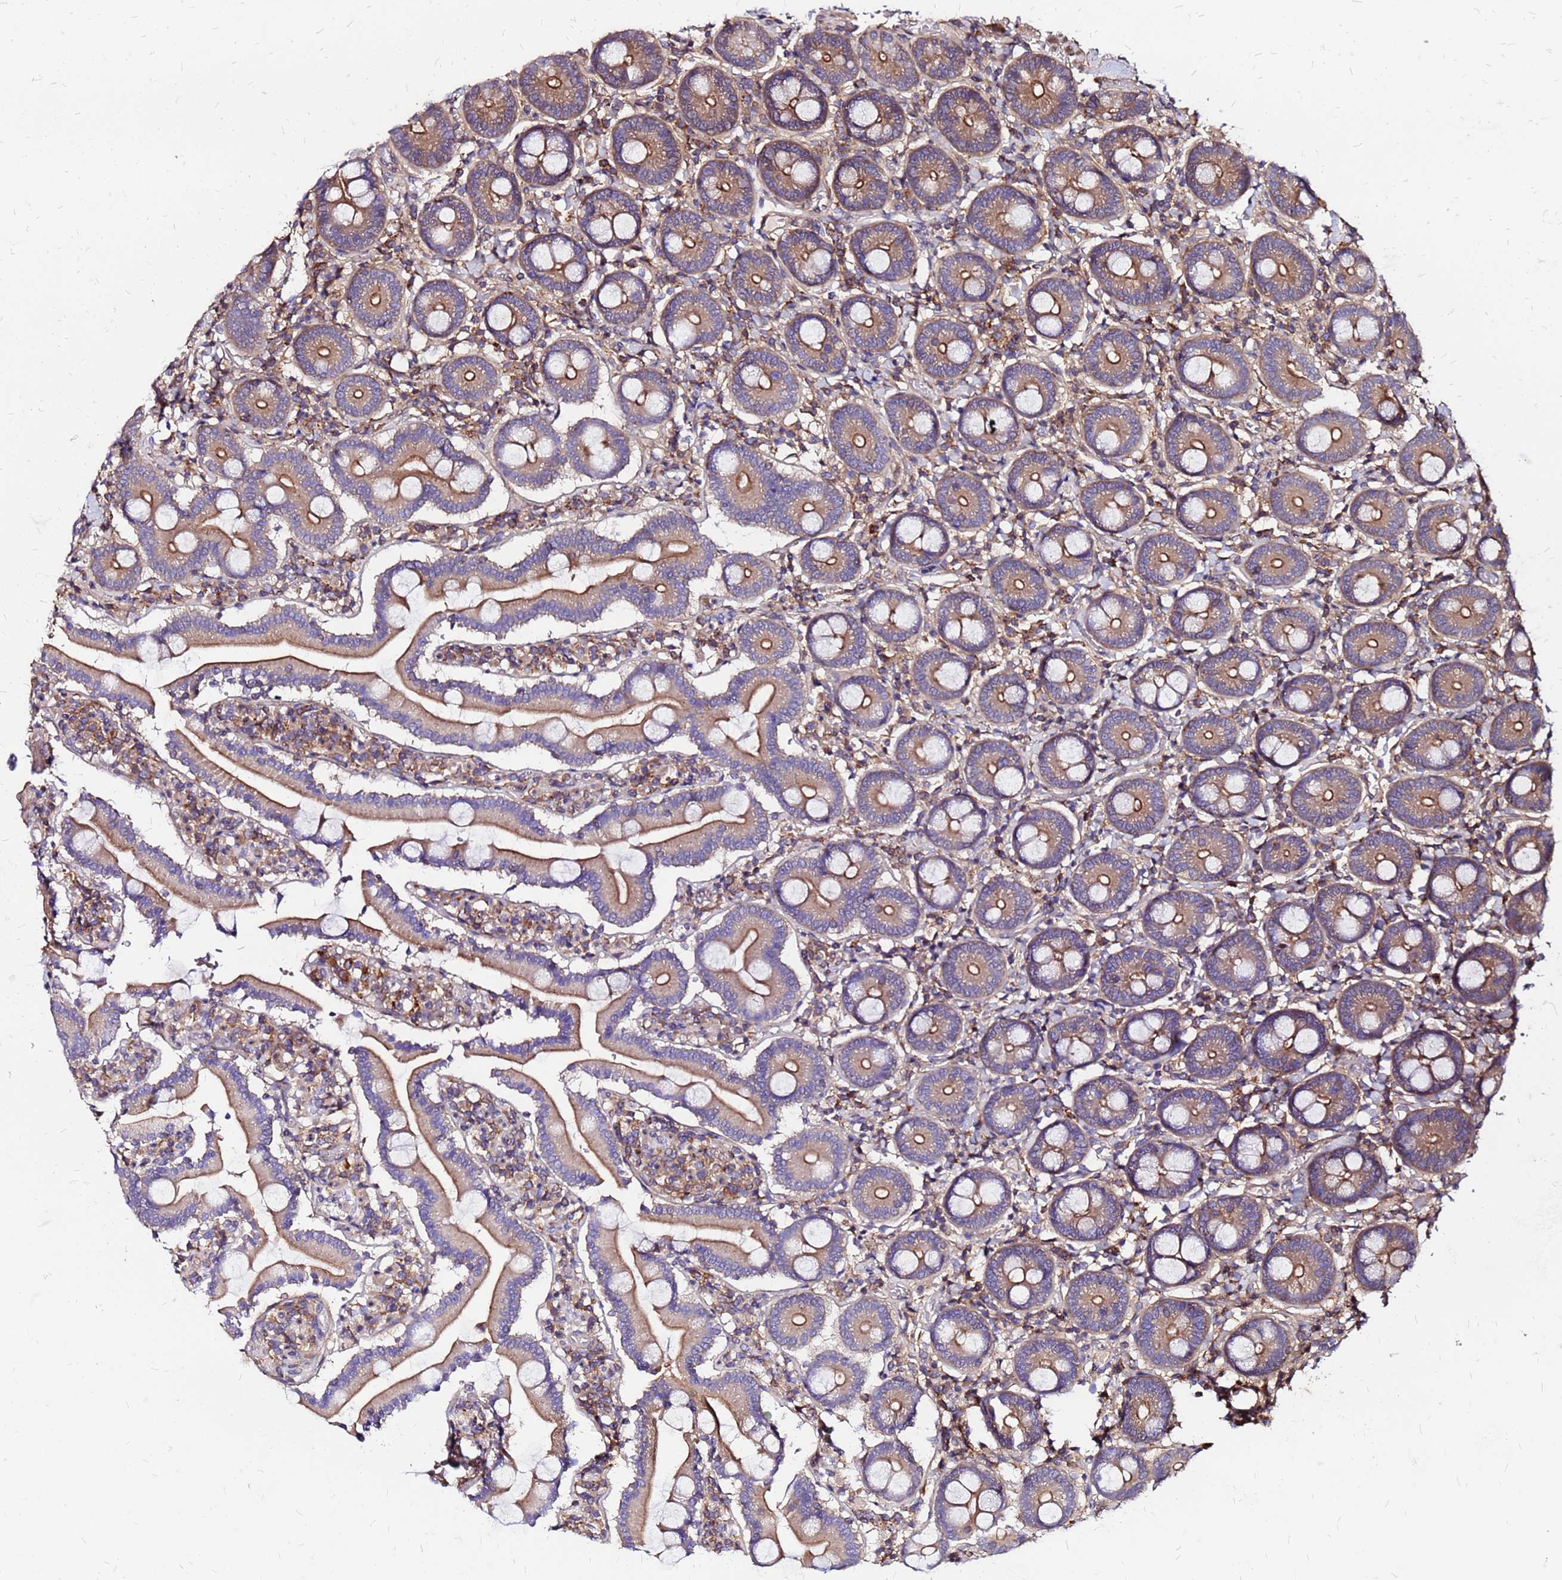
{"staining": {"intensity": "moderate", "quantity": ">75%", "location": "cytoplasmic/membranous"}, "tissue": "duodenum", "cell_type": "Glandular cells", "image_type": "normal", "snomed": [{"axis": "morphology", "description": "Normal tissue, NOS"}, {"axis": "topography", "description": "Duodenum"}], "caption": "Duodenum stained with immunohistochemistry (IHC) exhibits moderate cytoplasmic/membranous positivity in about >75% of glandular cells. Using DAB (3,3'-diaminobenzidine) (brown) and hematoxylin (blue) stains, captured at high magnification using brightfield microscopy.", "gene": "CYBC1", "patient": {"sex": "male", "age": 55}}